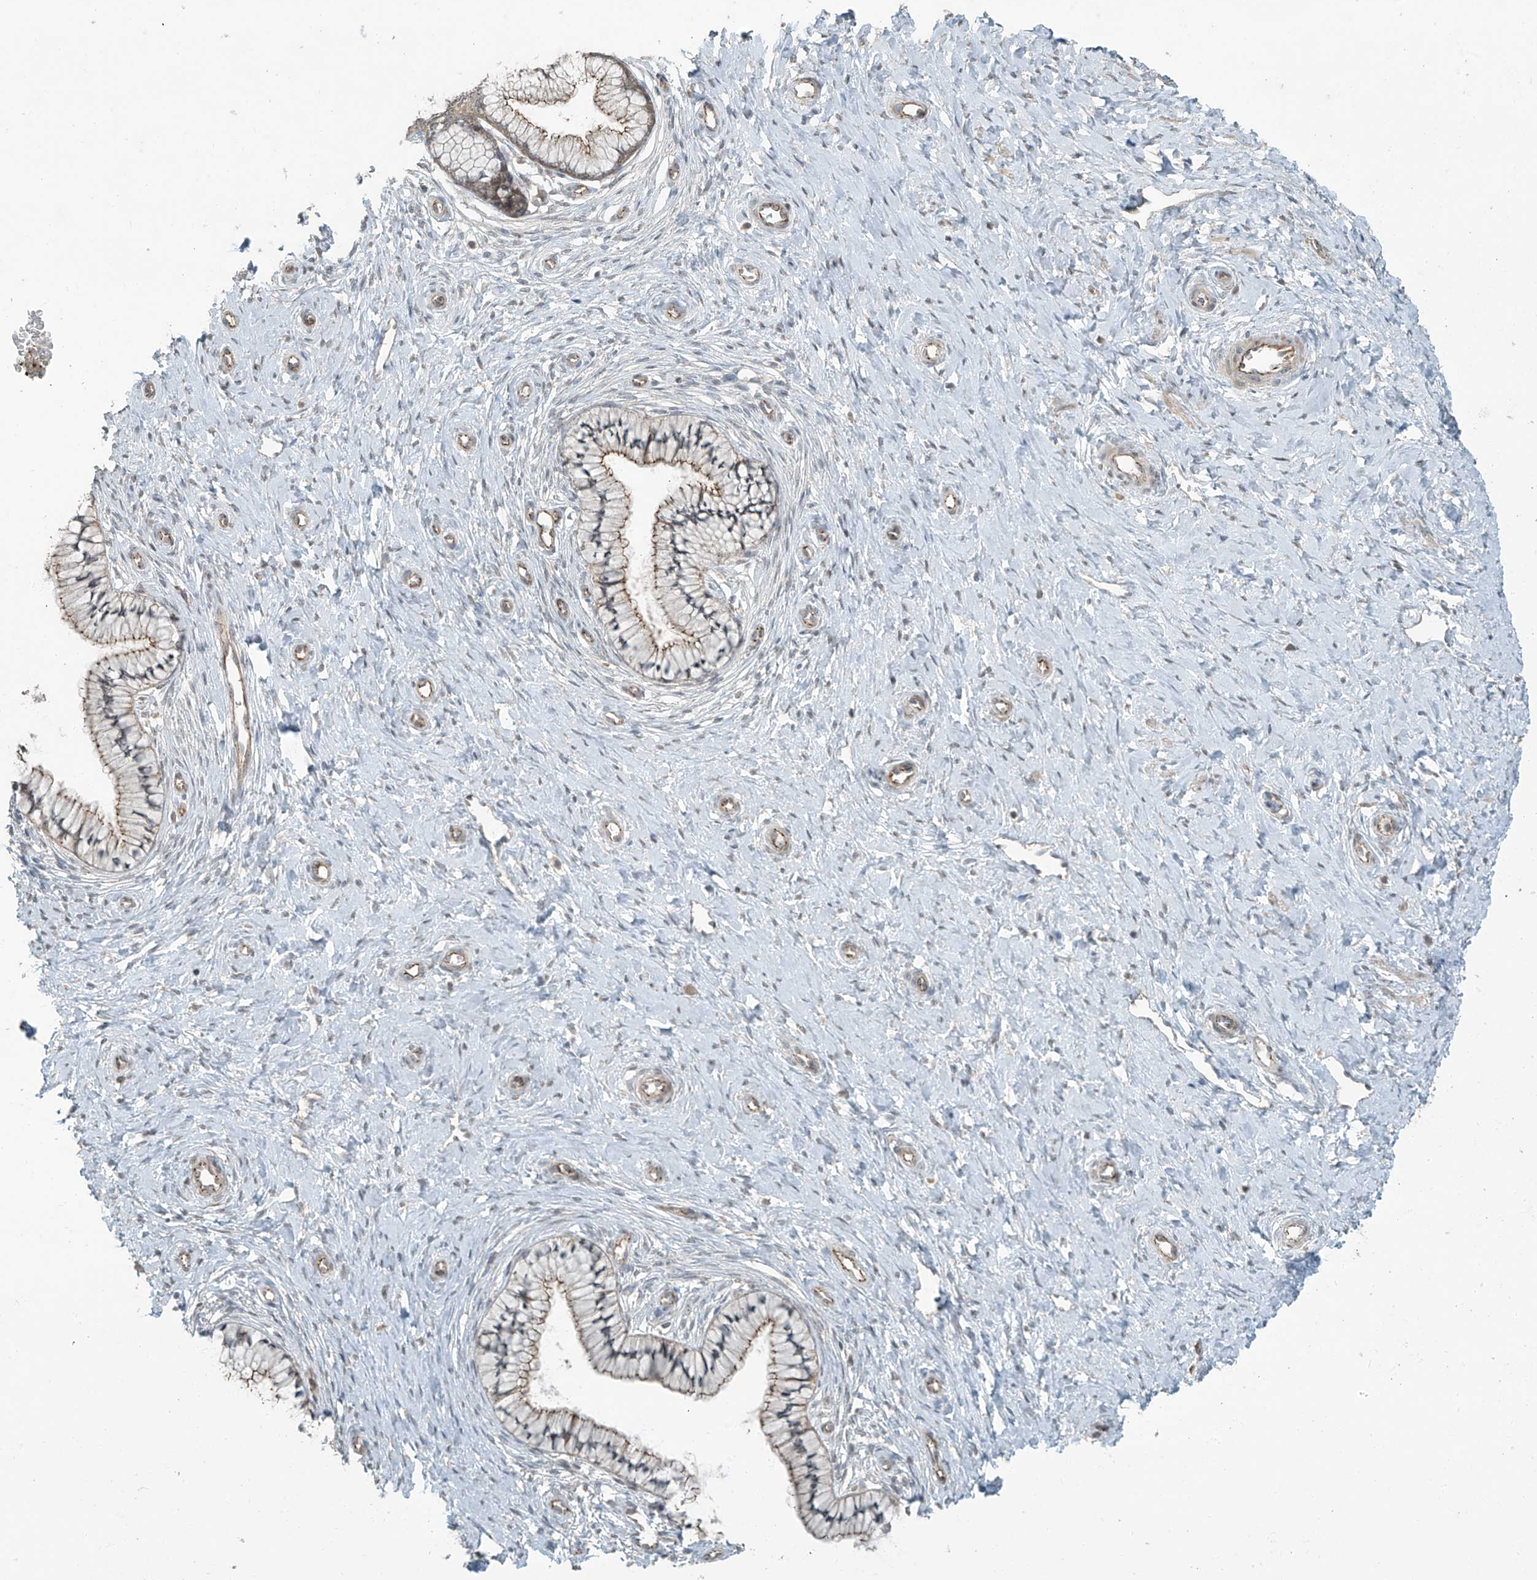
{"staining": {"intensity": "moderate", "quantity": ">75%", "location": "cytoplasmic/membranous"}, "tissue": "cervix", "cell_type": "Glandular cells", "image_type": "normal", "snomed": [{"axis": "morphology", "description": "Normal tissue, NOS"}, {"axis": "topography", "description": "Cervix"}], "caption": "Glandular cells exhibit medium levels of moderate cytoplasmic/membranous positivity in about >75% of cells in normal human cervix.", "gene": "ZNF16", "patient": {"sex": "female", "age": 36}}